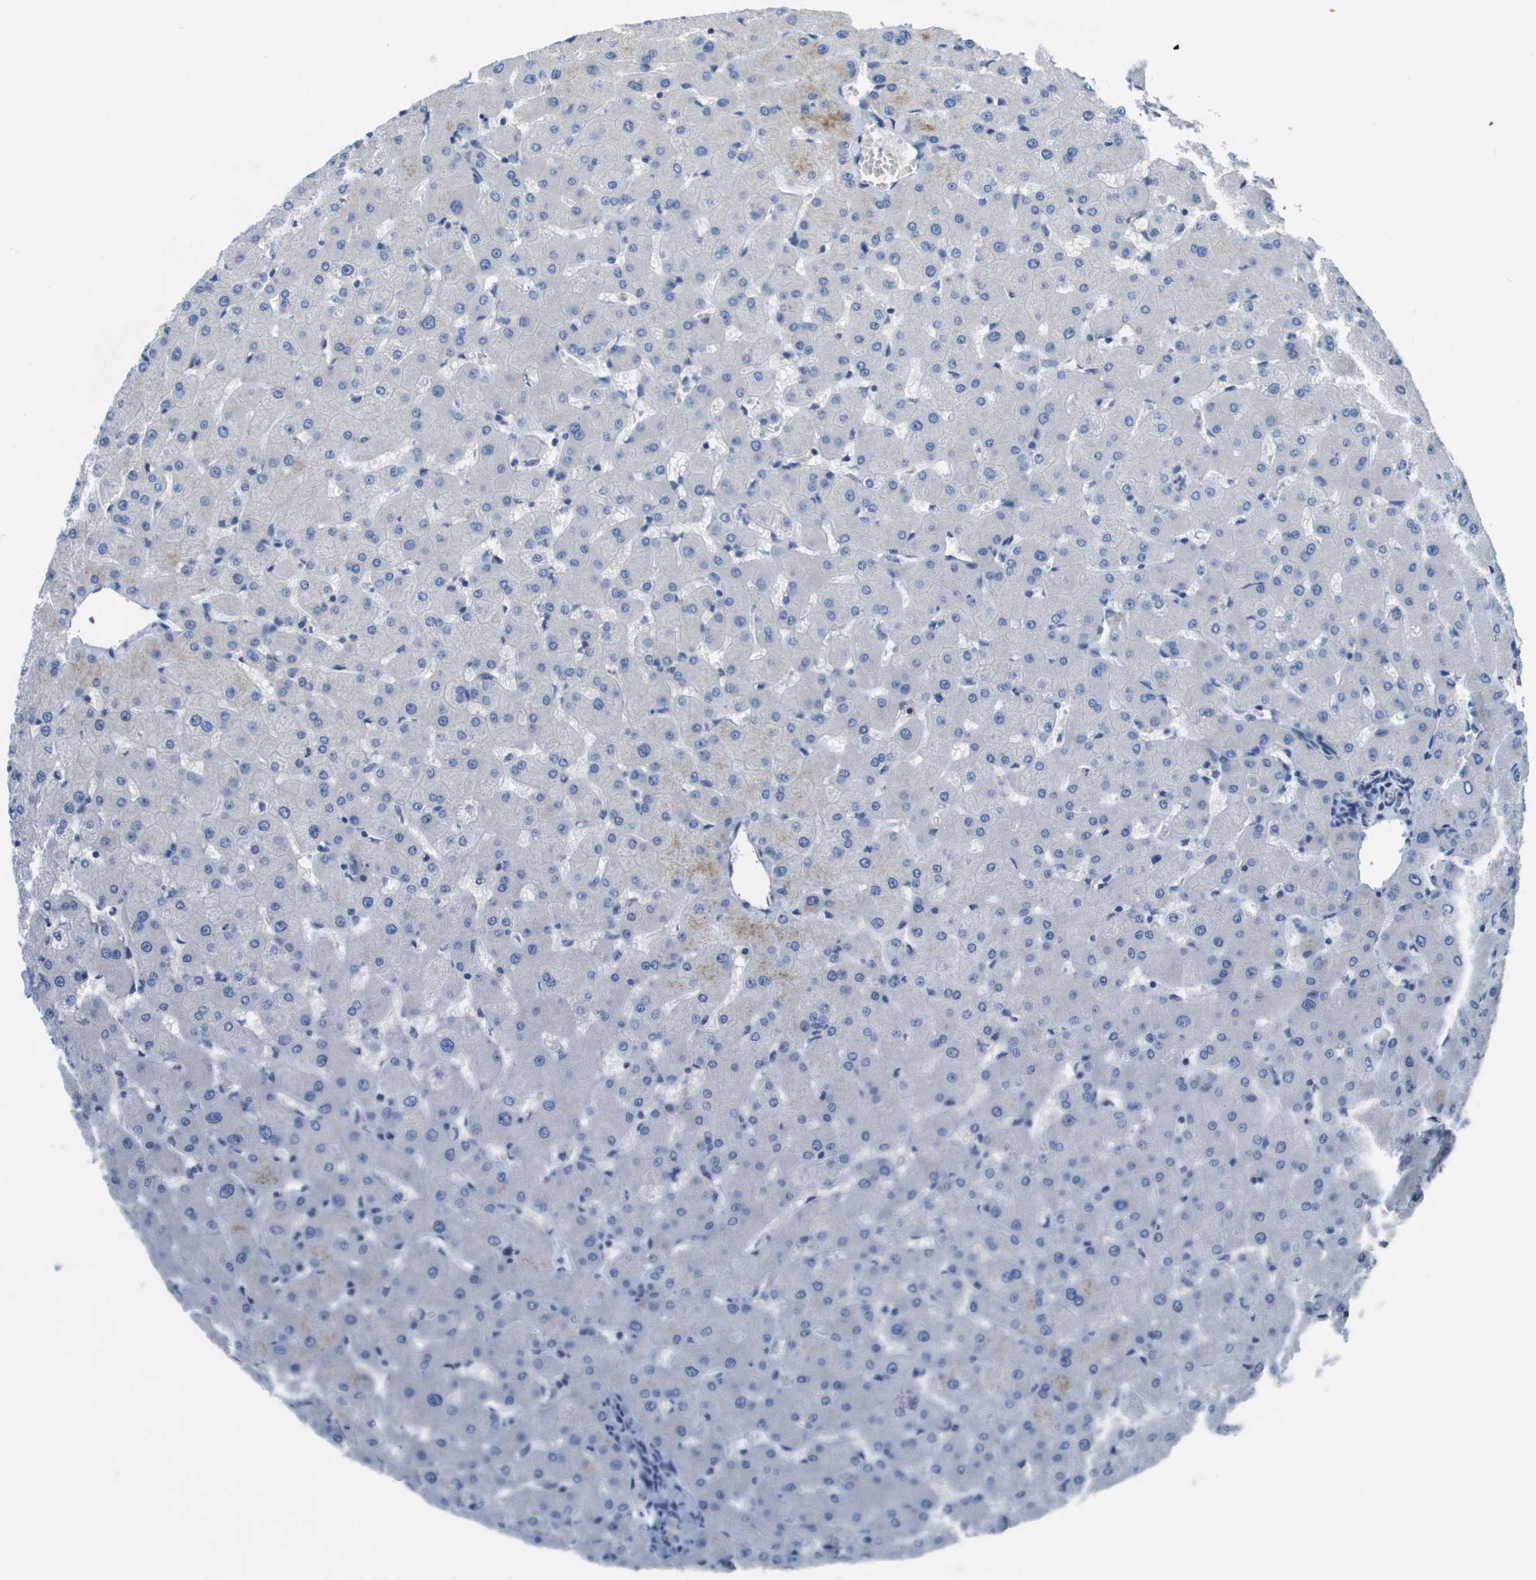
{"staining": {"intensity": "negative", "quantity": "none", "location": "none"}, "tissue": "liver", "cell_type": "Cholangiocytes", "image_type": "normal", "snomed": [{"axis": "morphology", "description": "Normal tissue, NOS"}, {"axis": "topography", "description": "Liver"}], "caption": "High power microscopy image of an immunohistochemistry image of unremarkable liver, revealing no significant expression in cholangiocytes. (DAB (3,3'-diaminobenzidine) immunohistochemistry visualized using brightfield microscopy, high magnification).", "gene": "NCS1", "patient": {"sex": "female", "age": 63}}